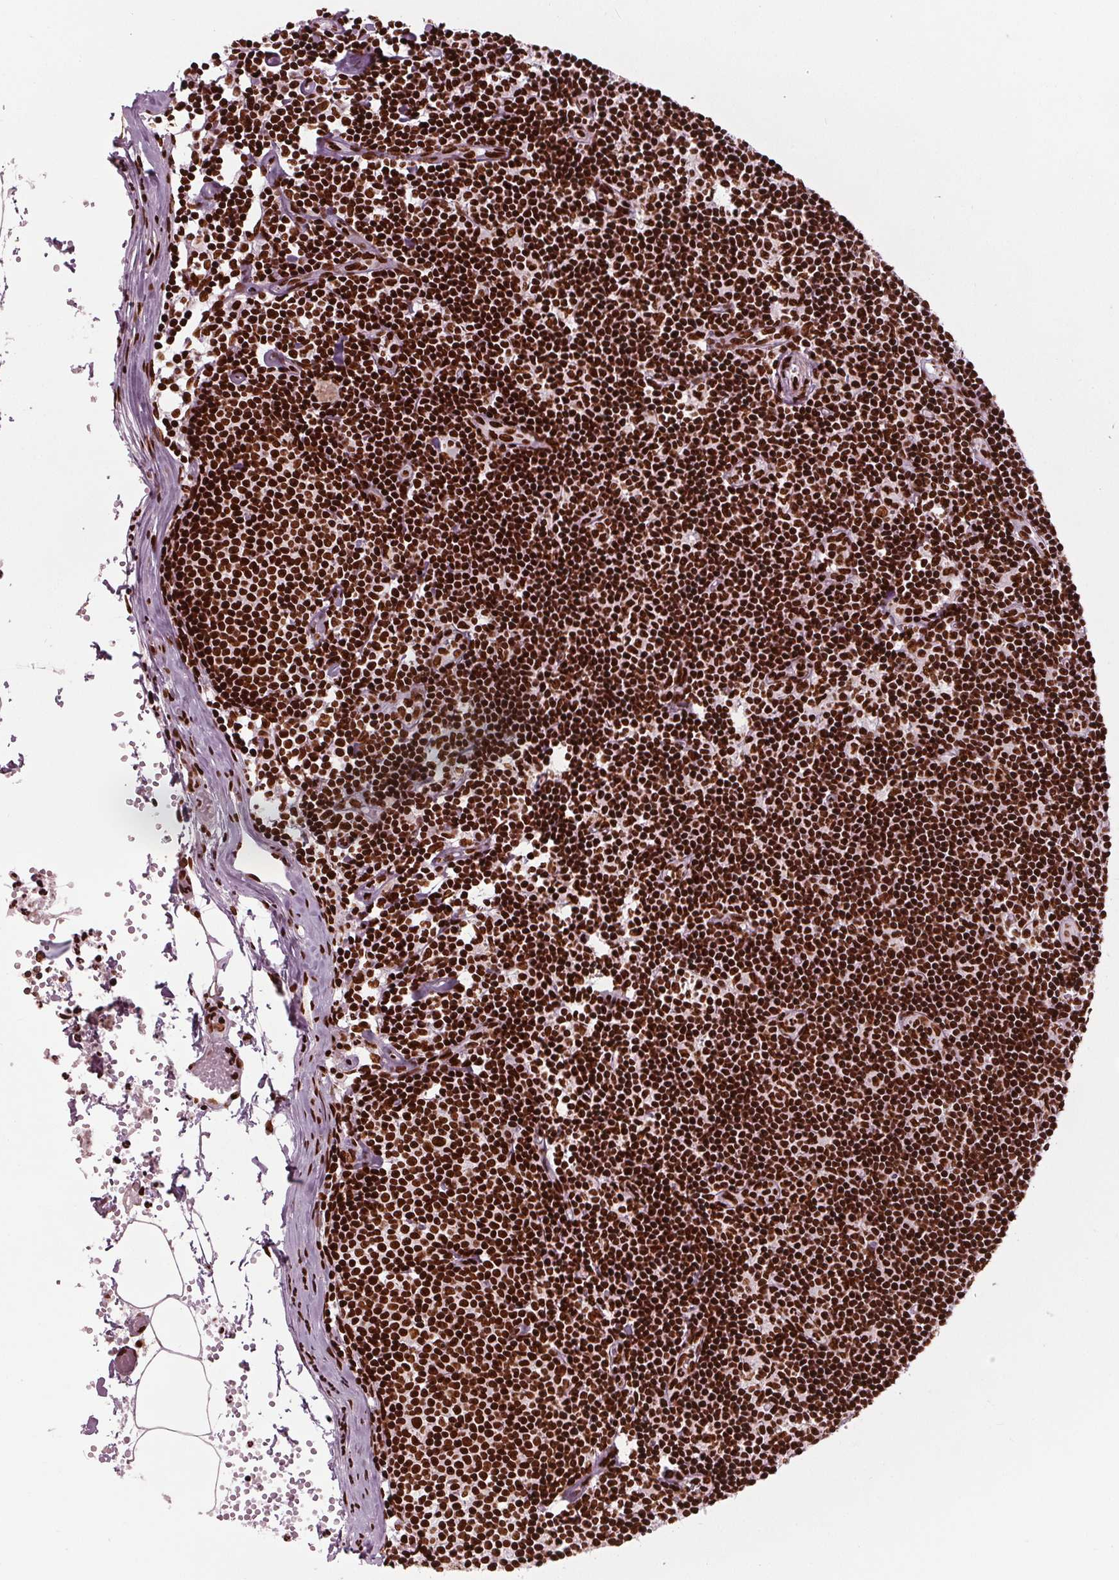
{"staining": {"intensity": "moderate", "quantity": ">75%", "location": "nuclear"}, "tissue": "lymph node", "cell_type": "Germinal center cells", "image_type": "normal", "snomed": [{"axis": "morphology", "description": "Normal tissue, NOS"}, {"axis": "topography", "description": "Lymph node"}], "caption": "Immunohistochemical staining of unremarkable human lymph node exhibits medium levels of moderate nuclear expression in approximately >75% of germinal center cells. (DAB IHC with brightfield microscopy, high magnification).", "gene": "BRD4", "patient": {"sex": "female", "age": 42}}